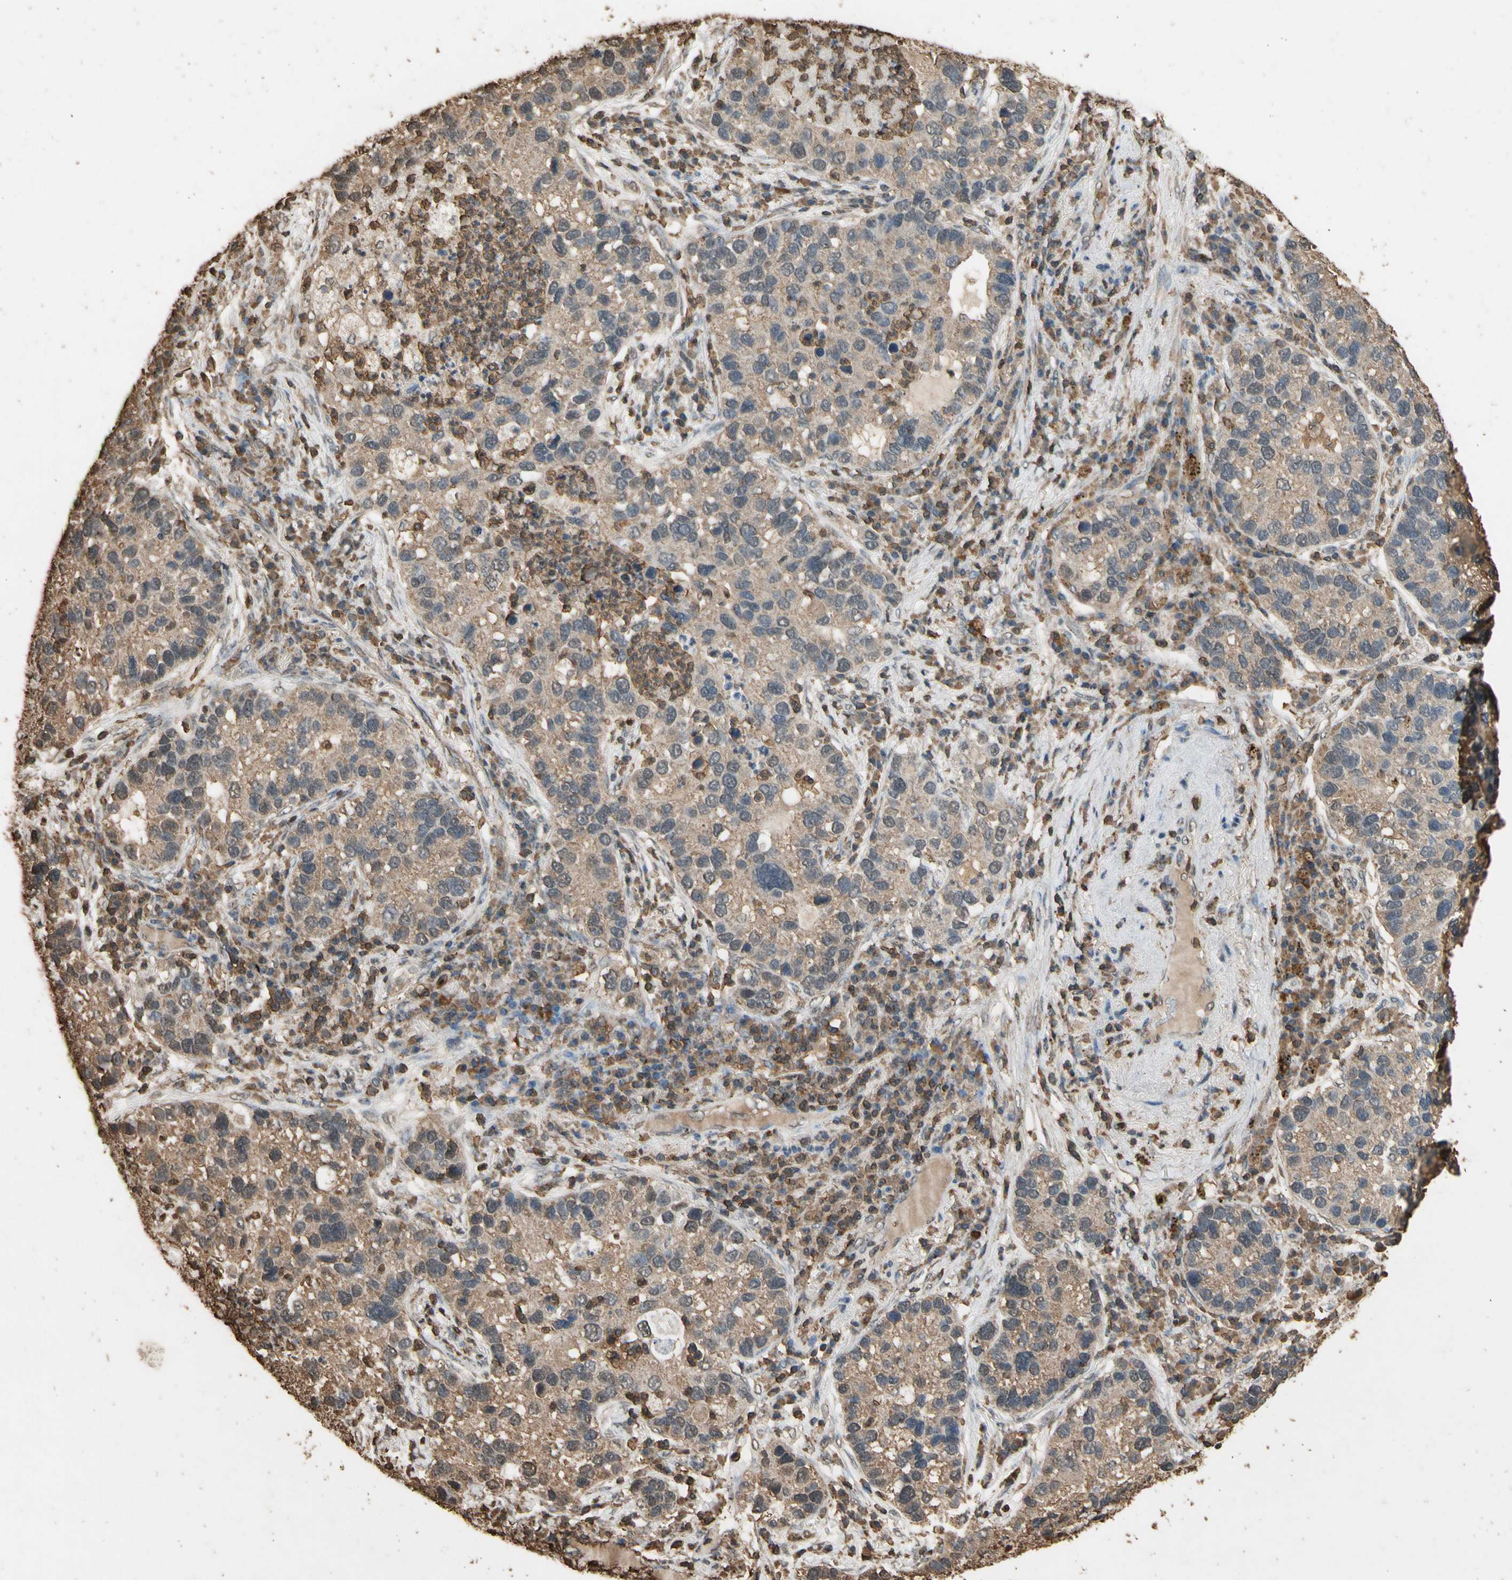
{"staining": {"intensity": "moderate", "quantity": ">75%", "location": "cytoplasmic/membranous"}, "tissue": "lung cancer", "cell_type": "Tumor cells", "image_type": "cancer", "snomed": [{"axis": "morphology", "description": "Normal tissue, NOS"}, {"axis": "morphology", "description": "Adenocarcinoma, NOS"}, {"axis": "topography", "description": "Bronchus"}, {"axis": "topography", "description": "Lung"}], "caption": "Immunohistochemistry (IHC) image of neoplastic tissue: human adenocarcinoma (lung) stained using immunohistochemistry (IHC) exhibits medium levels of moderate protein expression localized specifically in the cytoplasmic/membranous of tumor cells, appearing as a cytoplasmic/membranous brown color.", "gene": "TNFSF13B", "patient": {"sex": "male", "age": 54}}